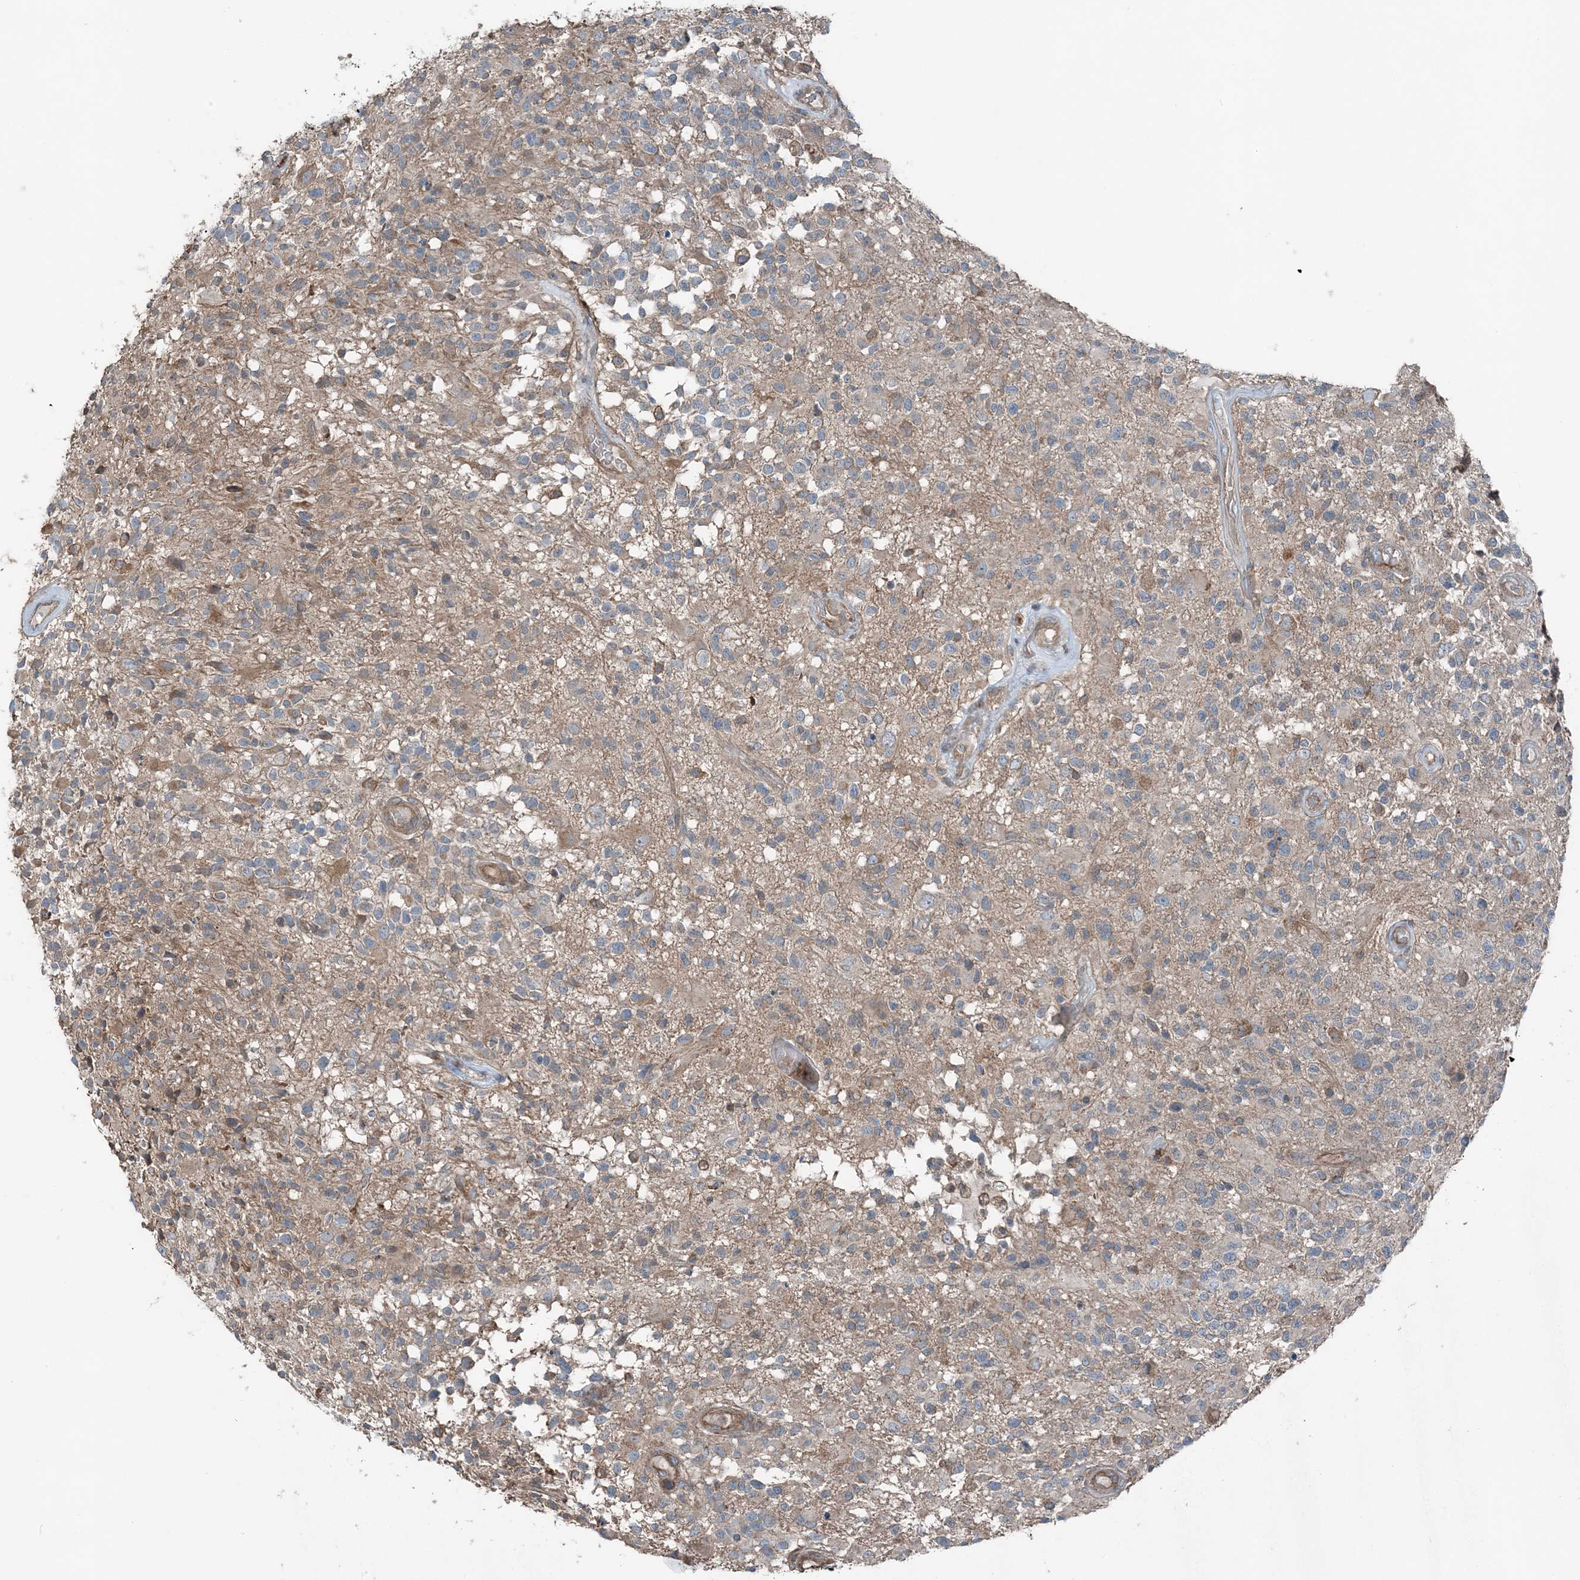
{"staining": {"intensity": "weak", "quantity": "<25%", "location": "cytoplasmic/membranous"}, "tissue": "glioma", "cell_type": "Tumor cells", "image_type": "cancer", "snomed": [{"axis": "morphology", "description": "Glioma, malignant, High grade"}, {"axis": "morphology", "description": "Glioblastoma, NOS"}, {"axis": "topography", "description": "Brain"}], "caption": "Immunohistochemical staining of human malignant high-grade glioma reveals no significant positivity in tumor cells.", "gene": "KY", "patient": {"sex": "male", "age": 60}}